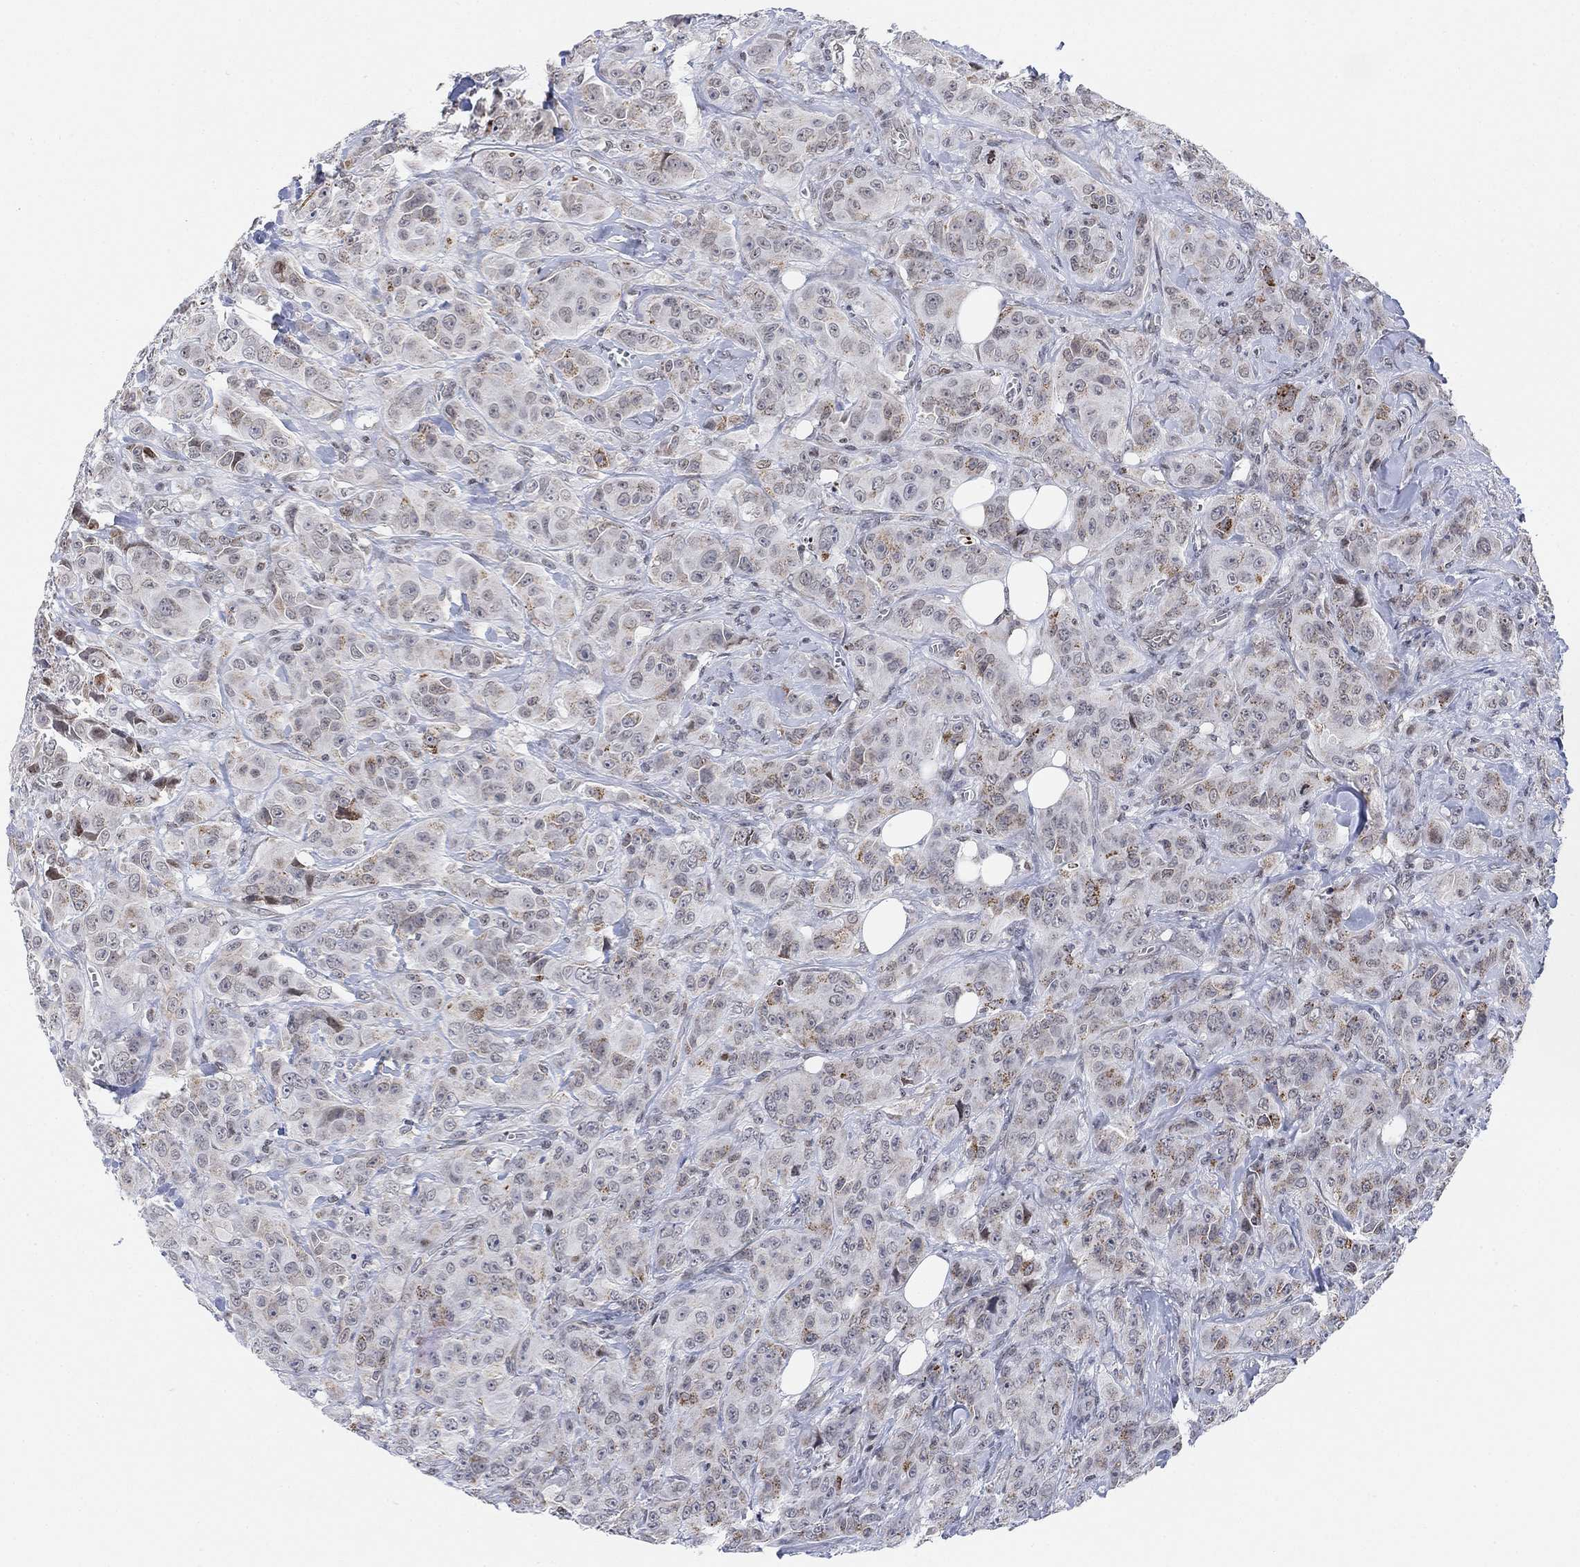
{"staining": {"intensity": "weak", "quantity": "<25%", "location": "cytoplasmic/membranous"}, "tissue": "breast cancer", "cell_type": "Tumor cells", "image_type": "cancer", "snomed": [{"axis": "morphology", "description": "Duct carcinoma"}, {"axis": "topography", "description": "Breast"}], "caption": "DAB immunohistochemical staining of human intraductal carcinoma (breast) exhibits no significant expression in tumor cells. (DAB (3,3'-diaminobenzidine) immunohistochemistry (IHC) visualized using brightfield microscopy, high magnification).", "gene": "ABHD14A", "patient": {"sex": "female", "age": 43}}